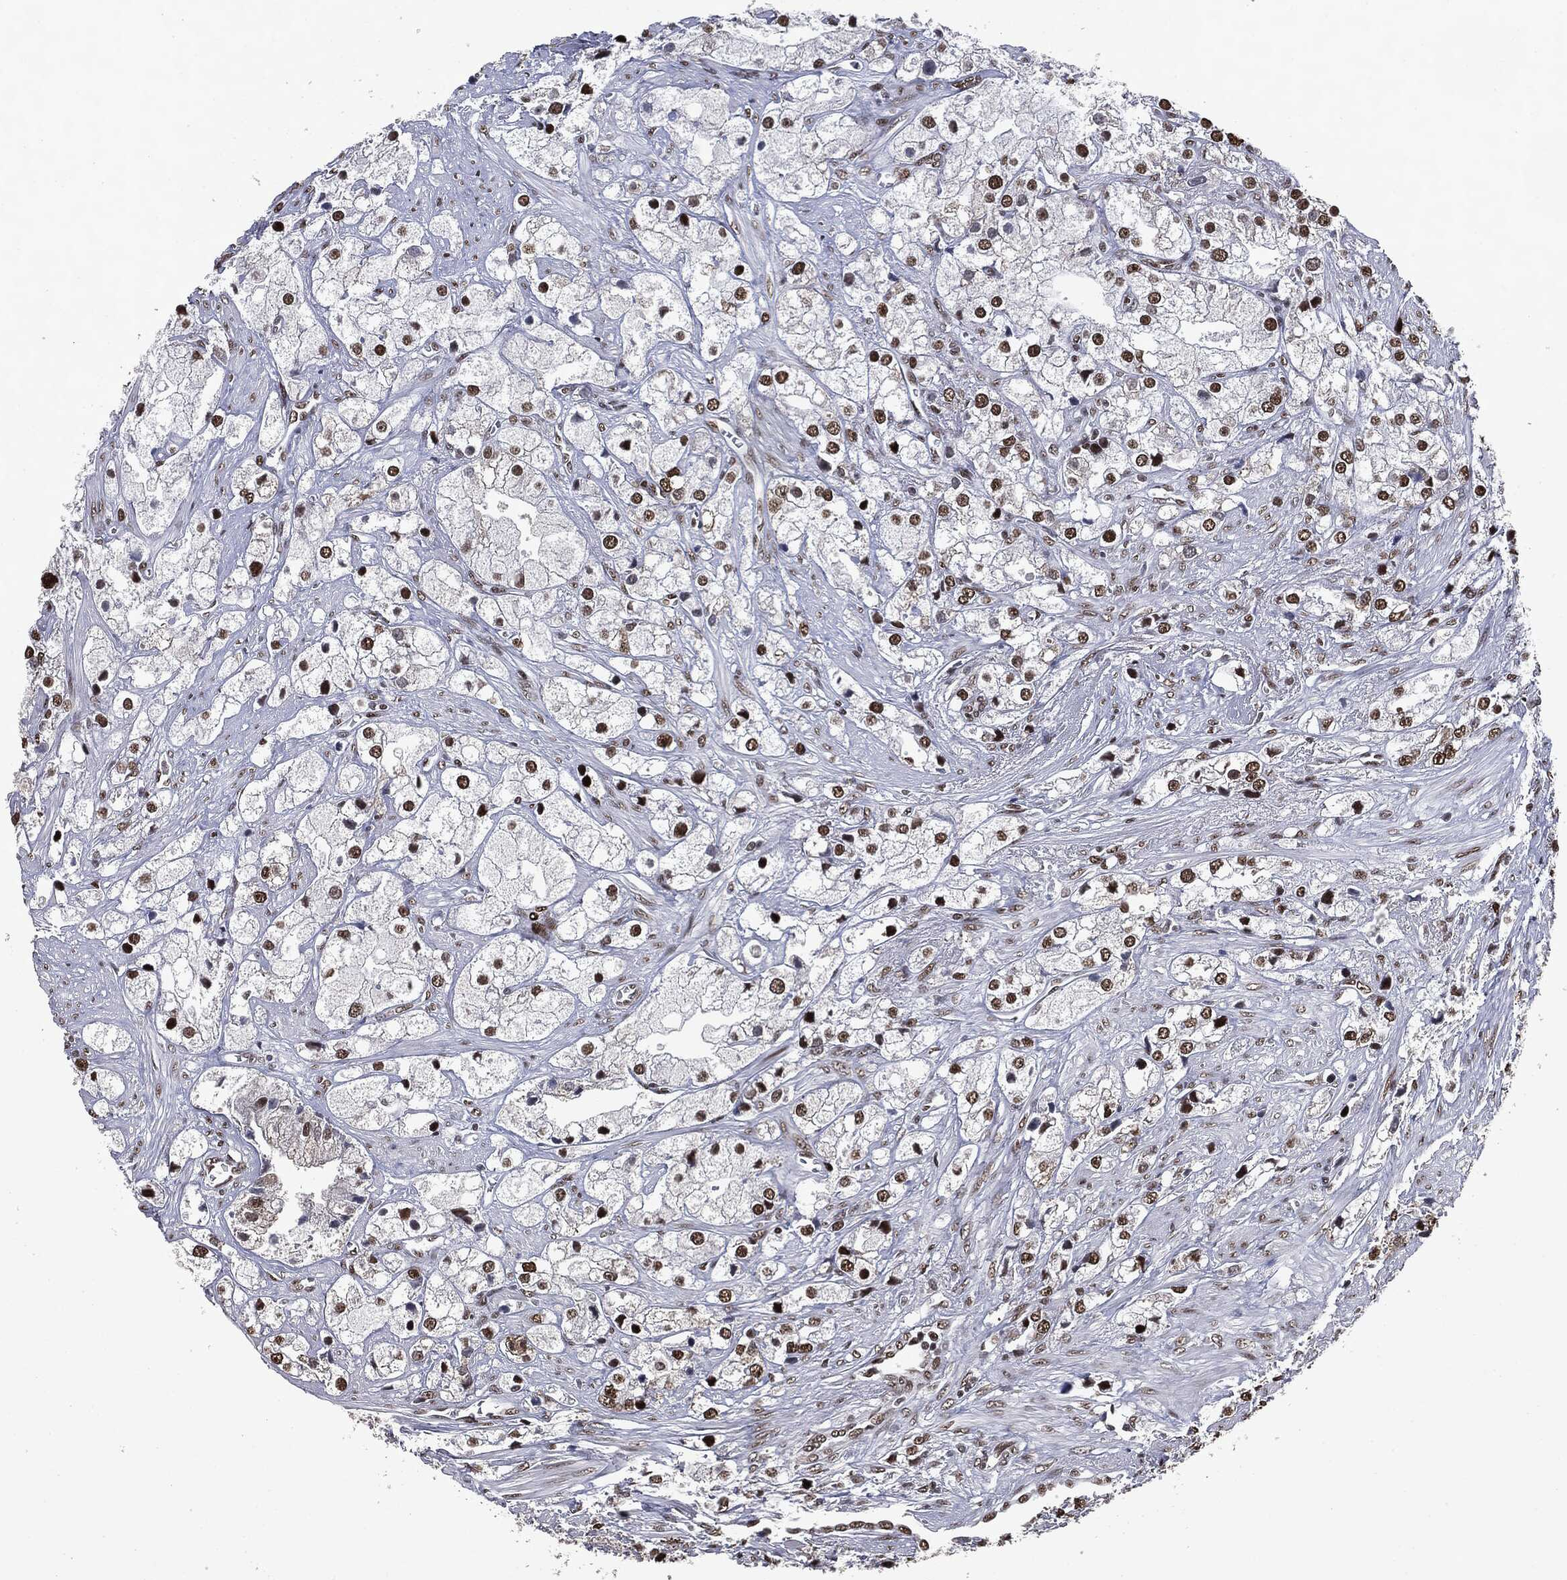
{"staining": {"intensity": "strong", "quantity": ">75%", "location": "nuclear"}, "tissue": "prostate cancer", "cell_type": "Tumor cells", "image_type": "cancer", "snomed": [{"axis": "morphology", "description": "Adenocarcinoma, NOS"}, {"axis": "topography", "description": "Prostate and seminal vesicle, NOS"}, {"axis": "topography", "description": "Prostate"}], "caption": "An image showing strong nuclear expression in approximately >75% of tumor cells in prostate cancer (adenocarcinoma), as visualized by brown immunohistochemical staining.", "gene": "MSH2", "patient": {"sex": "male", "age": 79}}